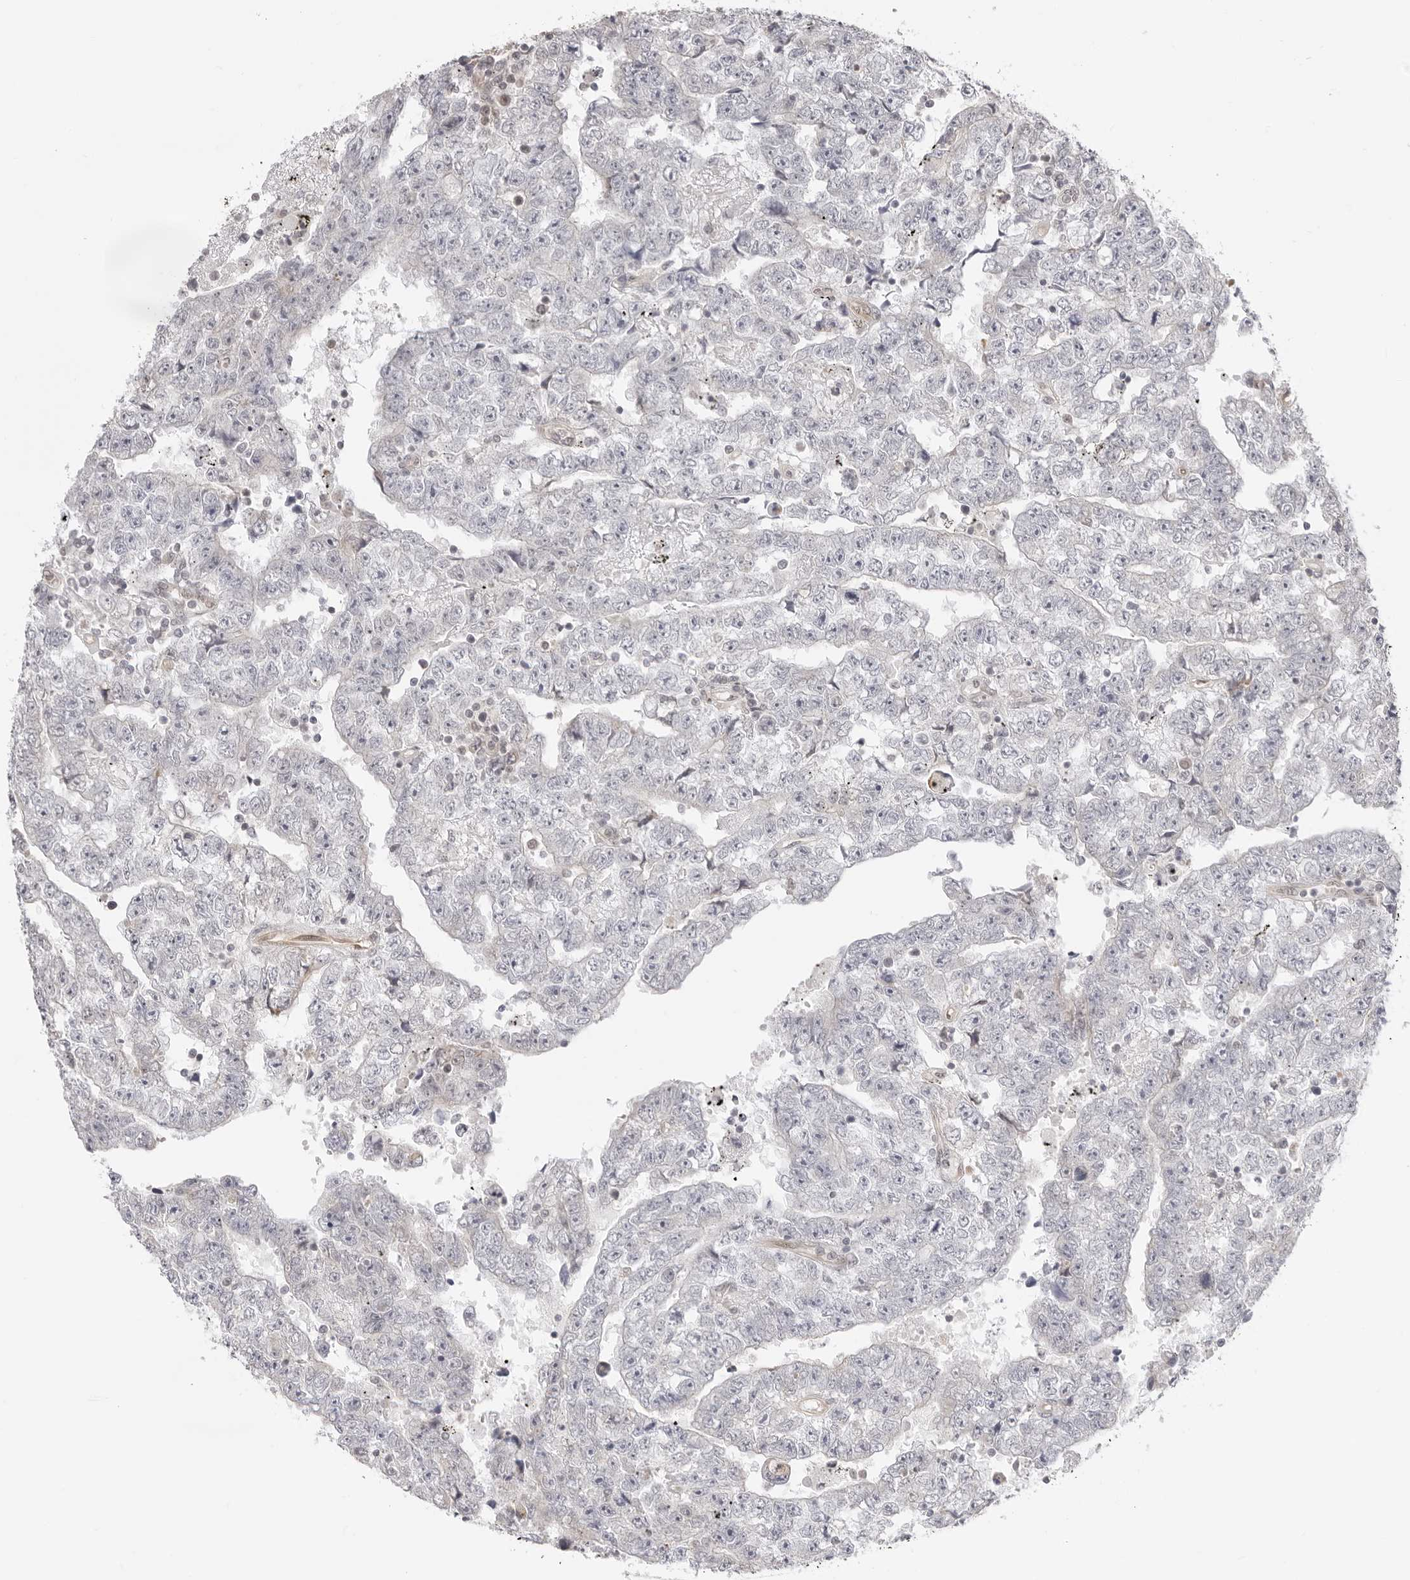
{"staining": {"intensity": "negative", "quantity": "none", "location": "none"}, "tissue": "testis cancer", "cell_type": "Tumor cells", "image_type": "cancer", "snomed": [{"axis": "morphology", "description": "Carcinoma, Embryonal, NOS"}, {"axis": "topography", "description": "Testis"}], "caption": "This is an immunohistochemistry (IHC) histopathology image of embryonal carcinoma (testis). There is no positivity in tumor cells.", "gene": "FDPS", "patient": {"sex": "male", "age": 25}}